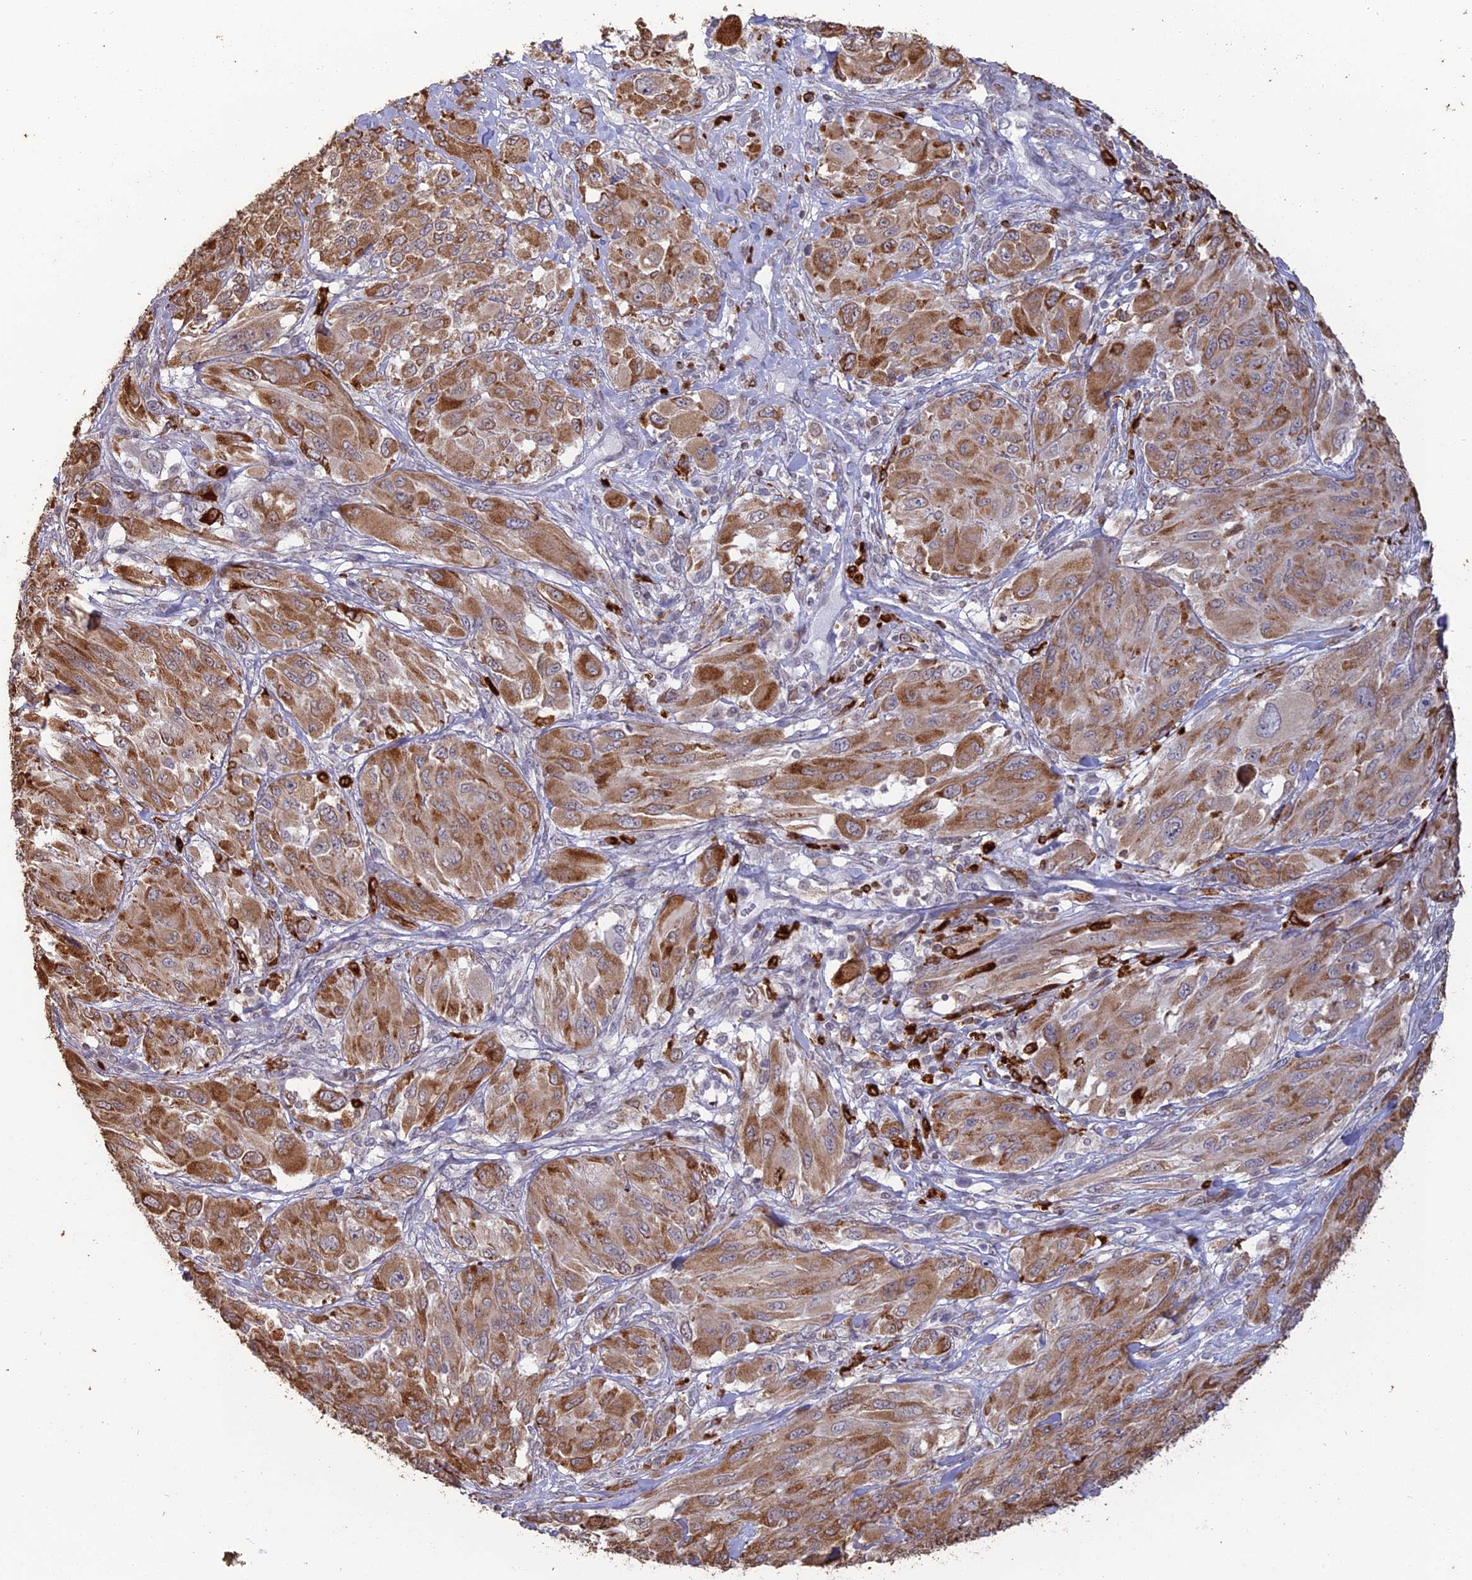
{"staining": {"intensity": "moderate", "quantity": ">75%", "location": "cytoplasmic/membranous"}, "tissue": "melanoma", "cell_type": "Tumor cells", "image_type": "cancer", "snomed": [{"axis": "morphology", "description": "Malignant melanoma, NOS"}, {"axis": "topography", "description": "Skin"}], "caption": "Immunohistochemistry photomicrograph of human malignant melanoma stained for a protein (brown), which demonstrates medium levels of moderate cytoplasmic/membranous staining in approximately >75% of tumor cells.", "gene": "APOBR", "patient": {"sex": "female", "age": 91}}